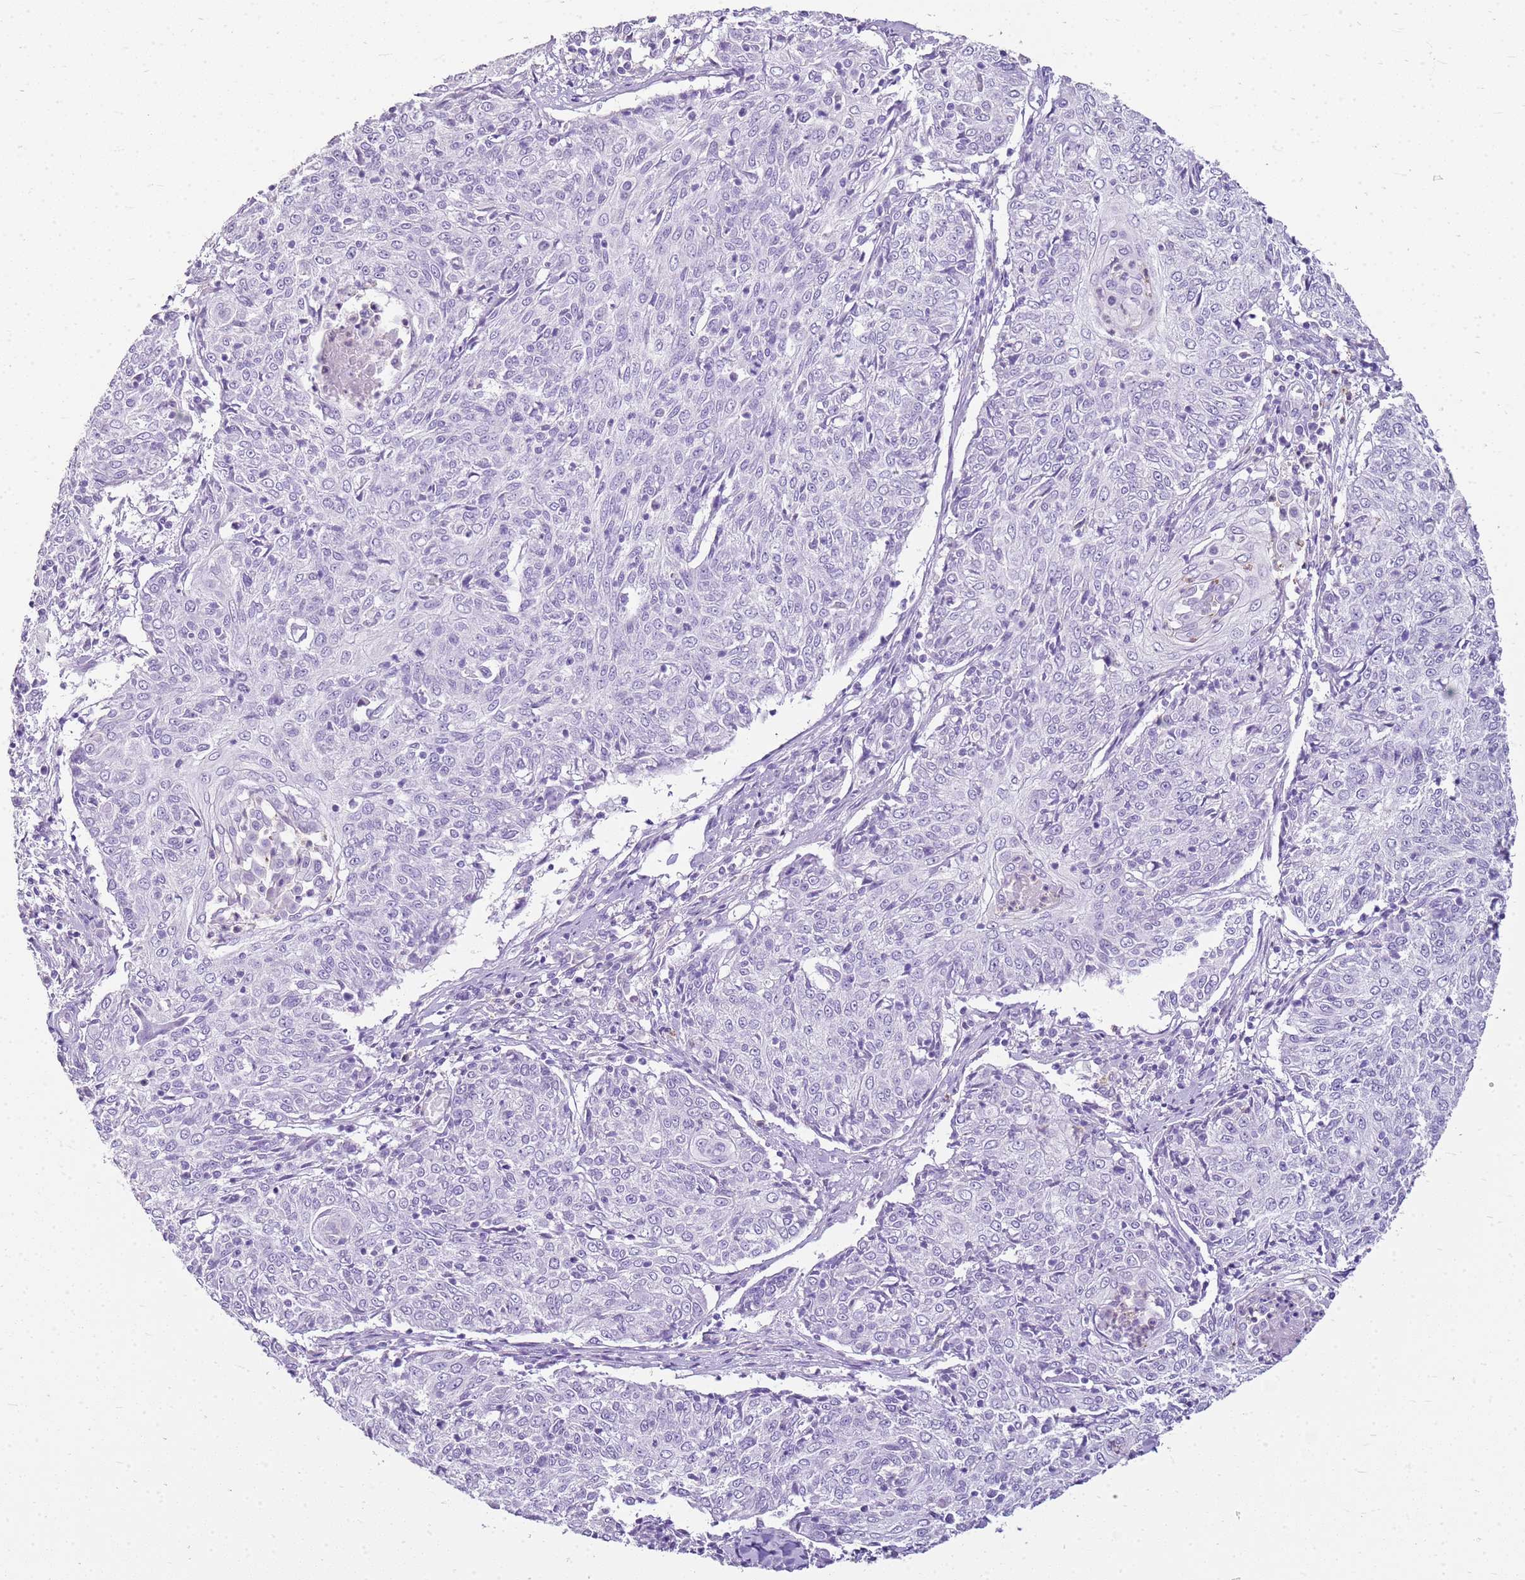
{"staining": {"intensity": "negative", "quantity": "none", "location": "none"}, "tissue": "cervical cancer", "cell_type": "Tumor cells", "image_type": "cancer", "snomed": [{"axis": "morphology", "description": "Squamous cell carcinoma, NOS"}, {"axis": "topography", "description": "Cervix"}], "caption": "Tumor cells are negative for brown protein staining in cervical squamous cell carcinoma.", "gene": "SULT1E1", "patient": {"sex": "female", "age": 48}}